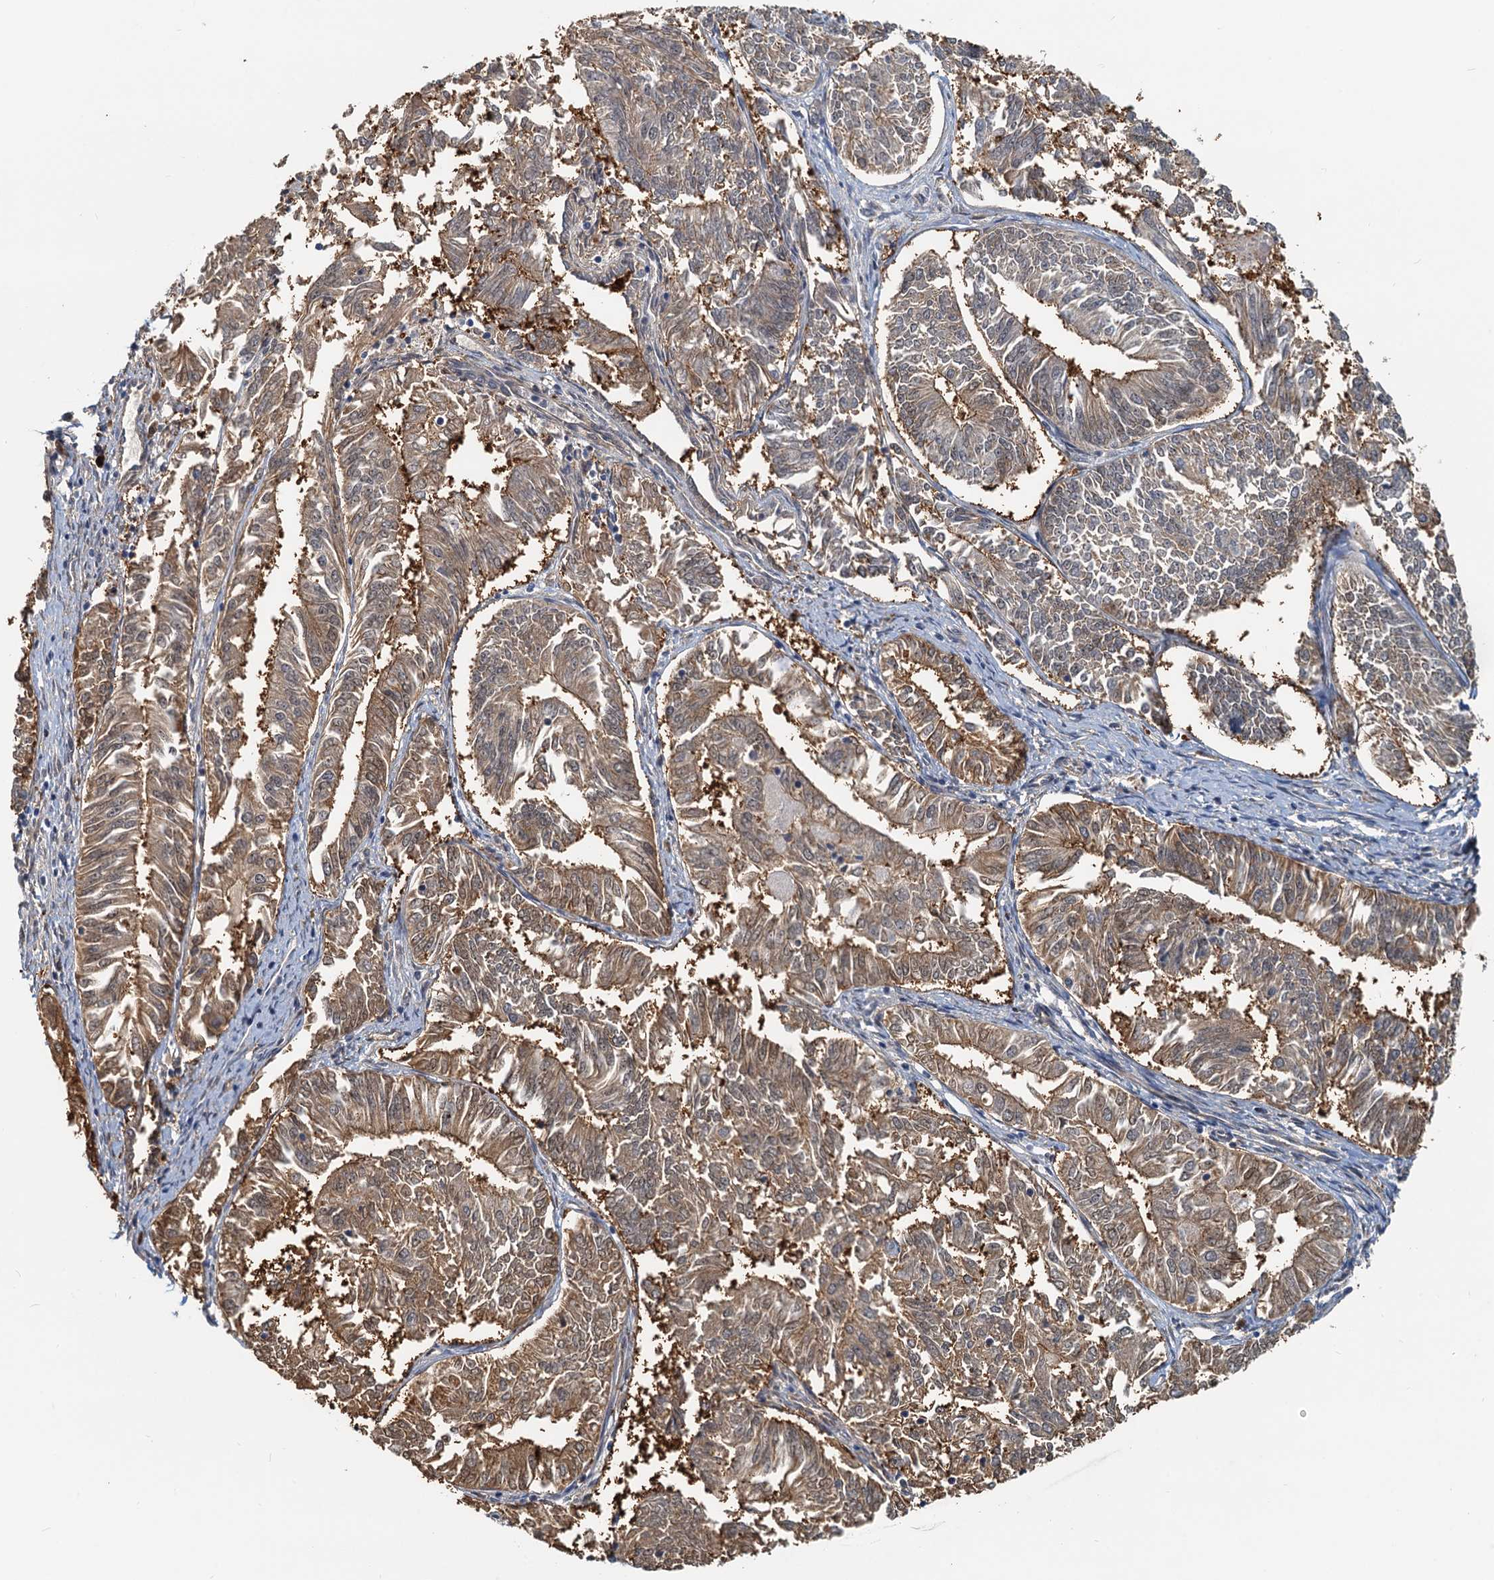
{"staining": {"intensity": "moderate", "quantity": "25%-75%", "location": "cytoplasmic/membranous"}, "tissue": "endometrial cancer", "cell_type": "Tumor cells", "image_type": "cancer", "snomed": [{"axis": "morphology", "description": "Adenocarcinoma, NOS"}, {"axis": "topography", "description": "Endometrium"}], "caption": "Tumor cells display medium levels of moderate cytoplasmic/membranous staining in approximately 25%-75% of cells in adenocarcinoma (endometrial).", "gene": "SPINDOC", "patient": {"sex": "female", "age": 58}}